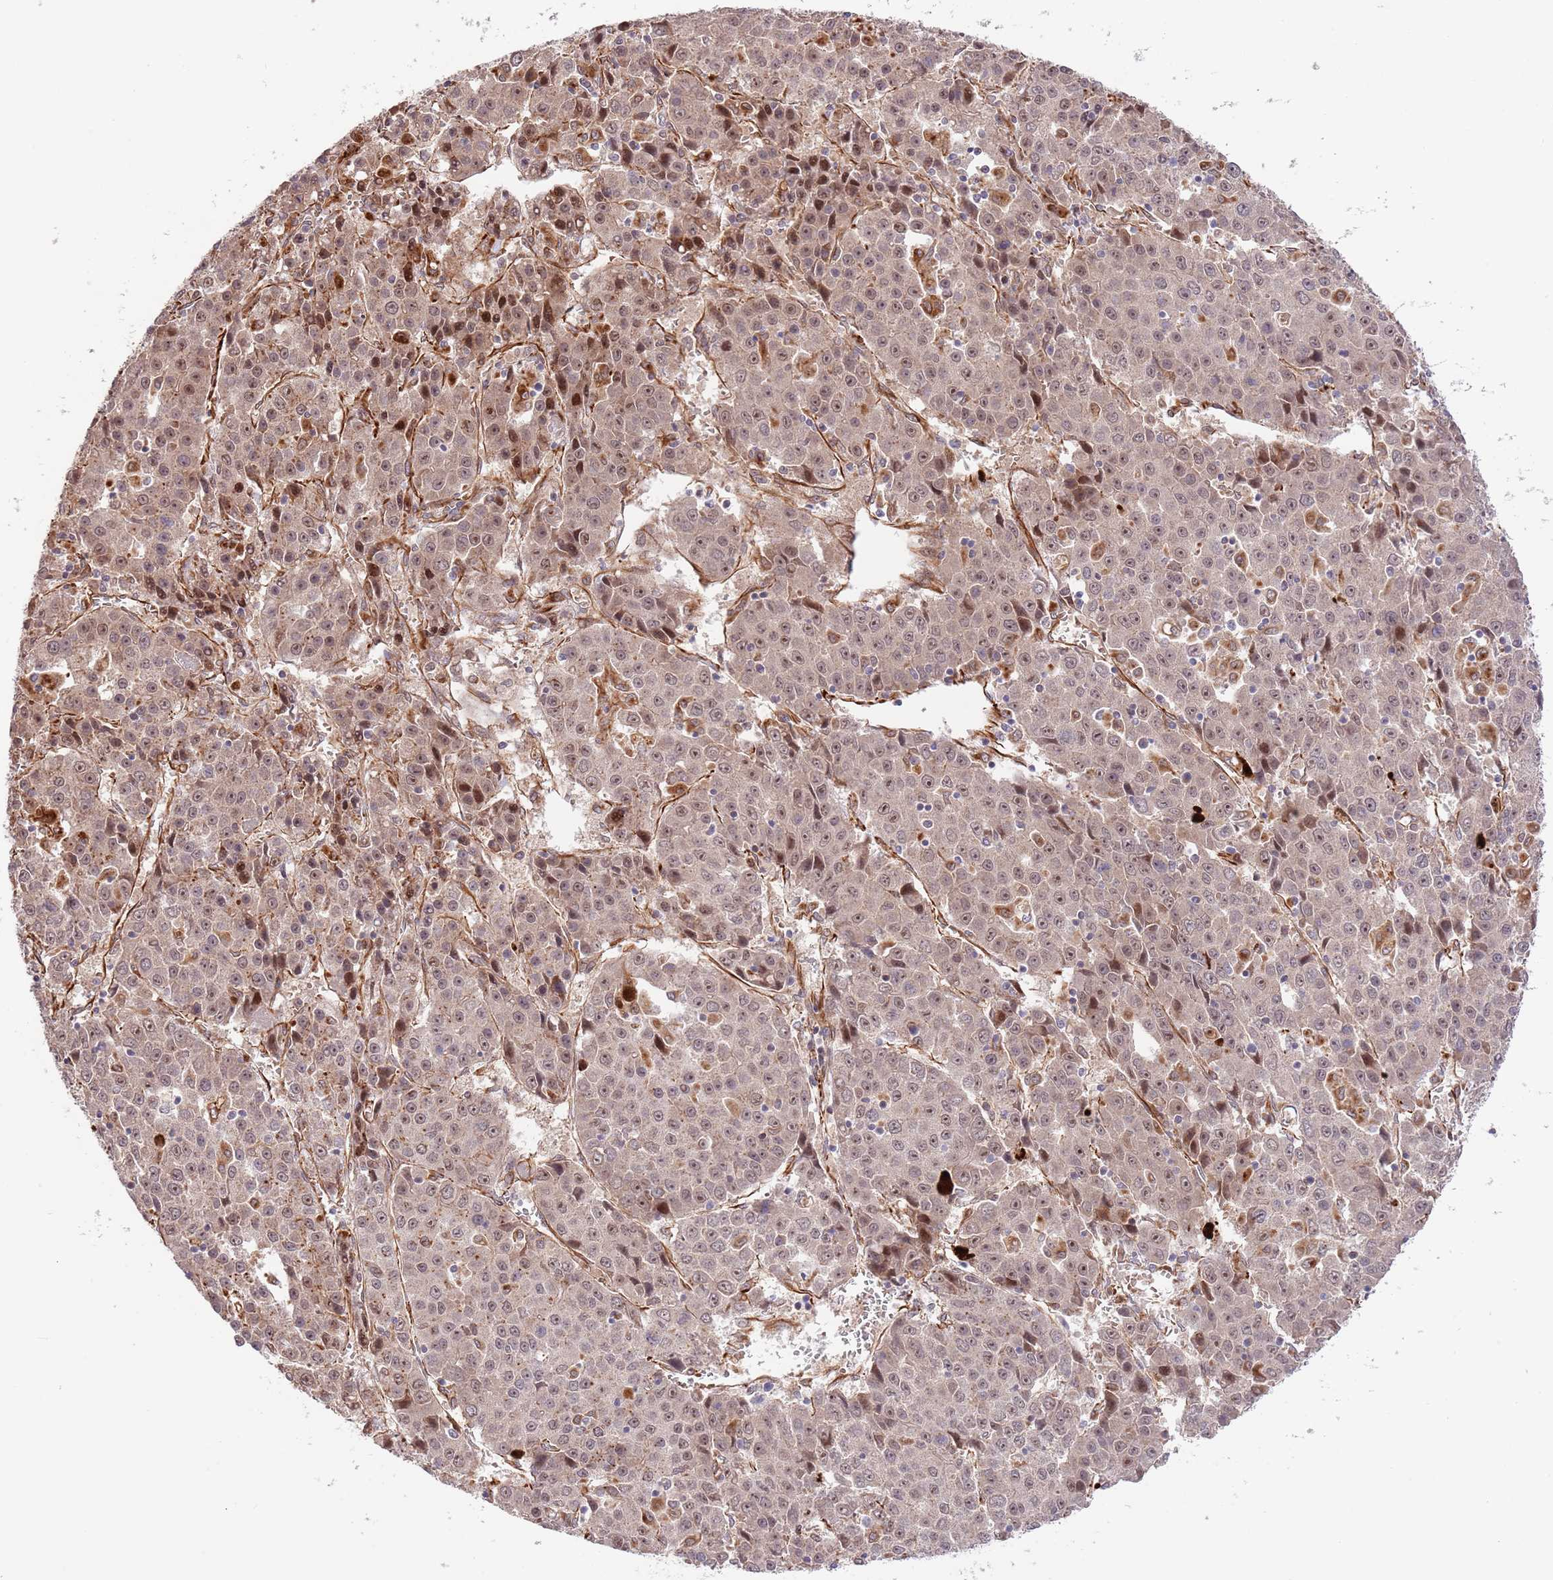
{"staining": {"intensity": "weak", "quantity": ">75%", "location": "nuclear"}, "tissue": "liver cancer", "cell_type": "Tumor cells", "image_type": "cancer", "snomed": [{"axis": "morphology", "description": "Carcinoma, Hepatocellular, NOS"}, {"axis": "topography", "description": "Liver"}], "caption": "Liver cancer was stained to show a protein in brown. There is low levels of weak nuclear staining in about >75% of tumor cells.", "gene": "NEK3", "patient": {"sex": "female", "age": 53}}